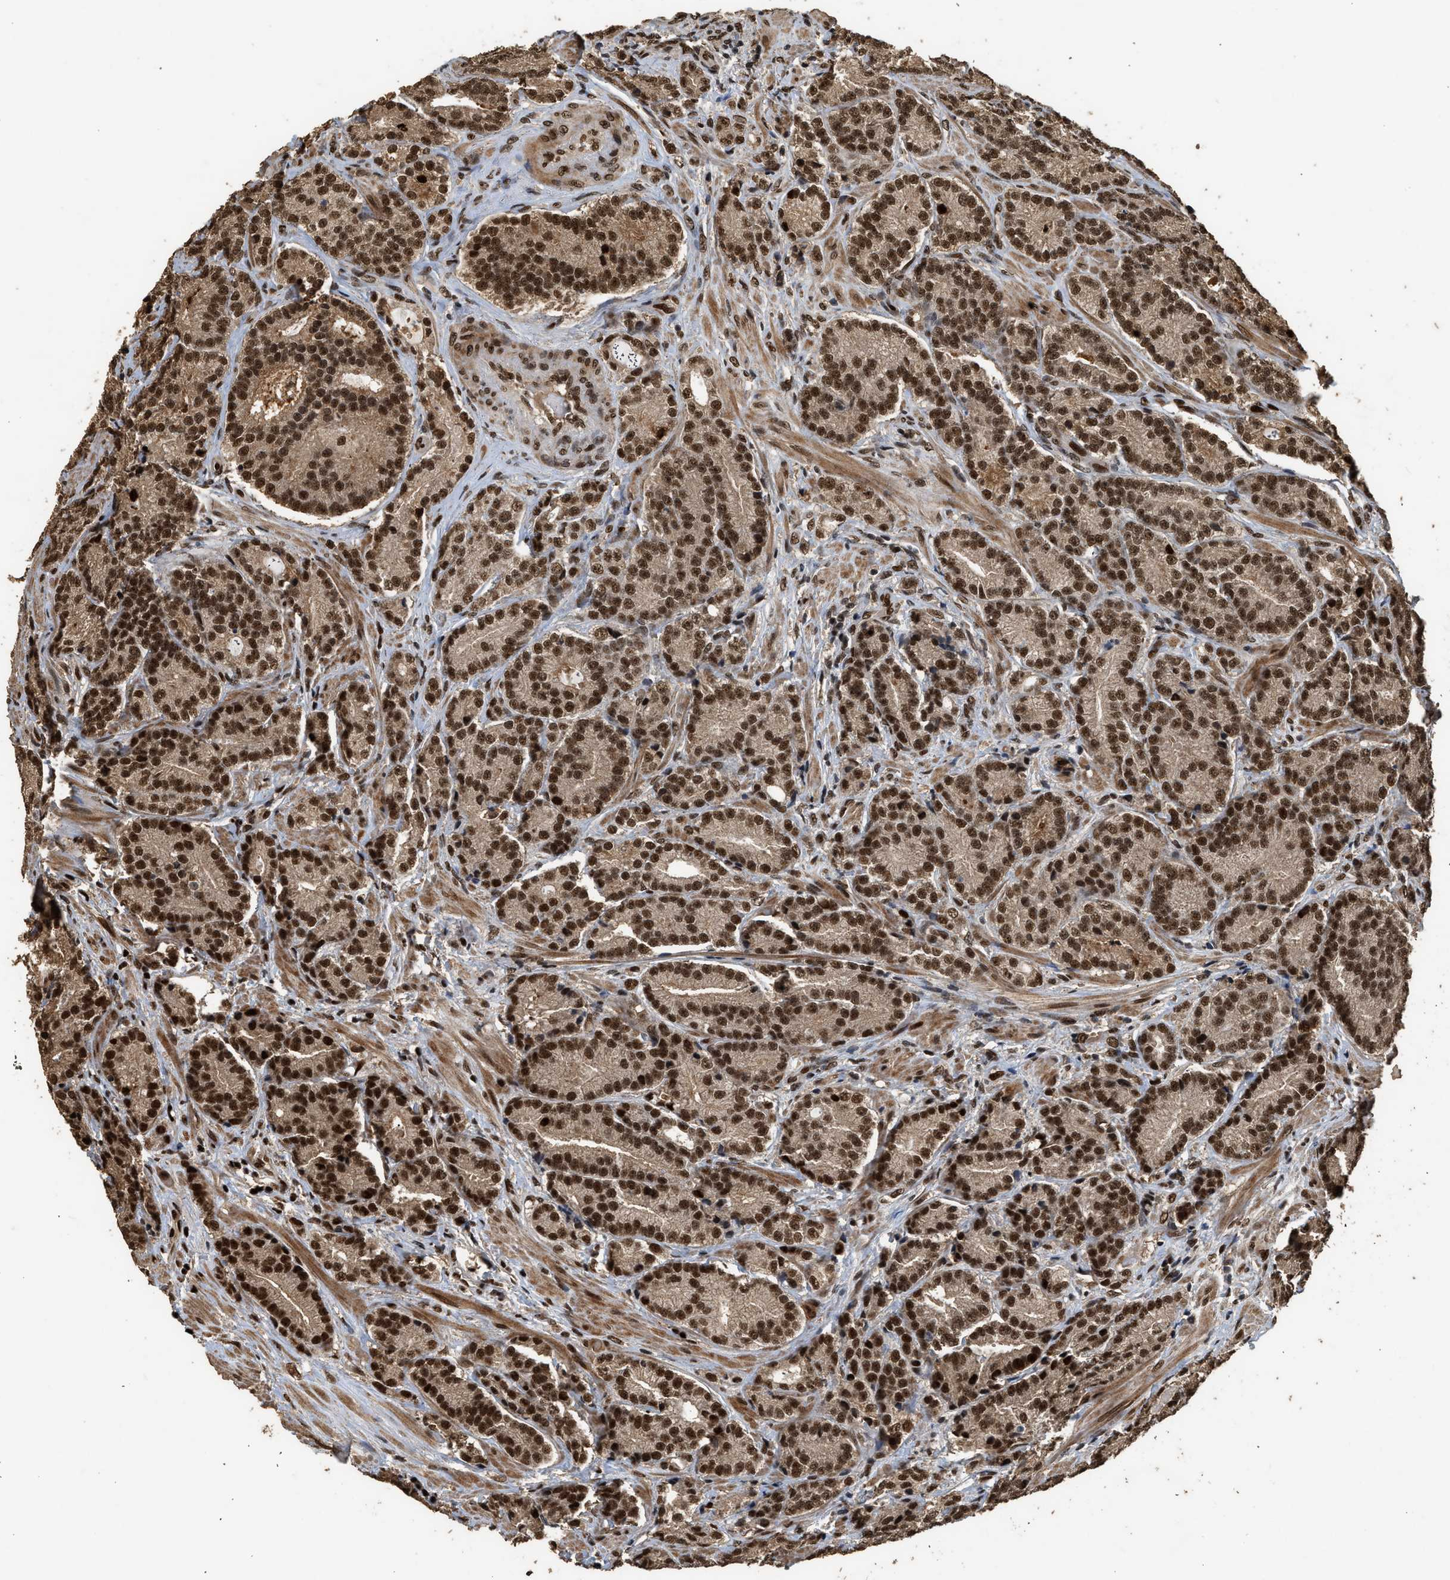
{"staining": {"intensity": "strong", "quantity": ">75%", "location": "cytoplasmic/membranous,nuclear"}, "tissue": "prostate cancer", "cell_type": "Tumor cells", "image_type": "cancer", "snomed": [{"axis": "morphology", "description": "Adenocarcinoma, High grade"}, {"axis": "topography", "description": "Prostate"}], "caption": "This histopathology image exhibits IHC staining of human adenocarcinoma (high-grade) (prostate), with high strong cytoplasmic/membranous and nuclear expression in approximately >75% of tumor cells.", "gene": "PPP4R3B", "patient": {"sex": "male", "age": 61}}